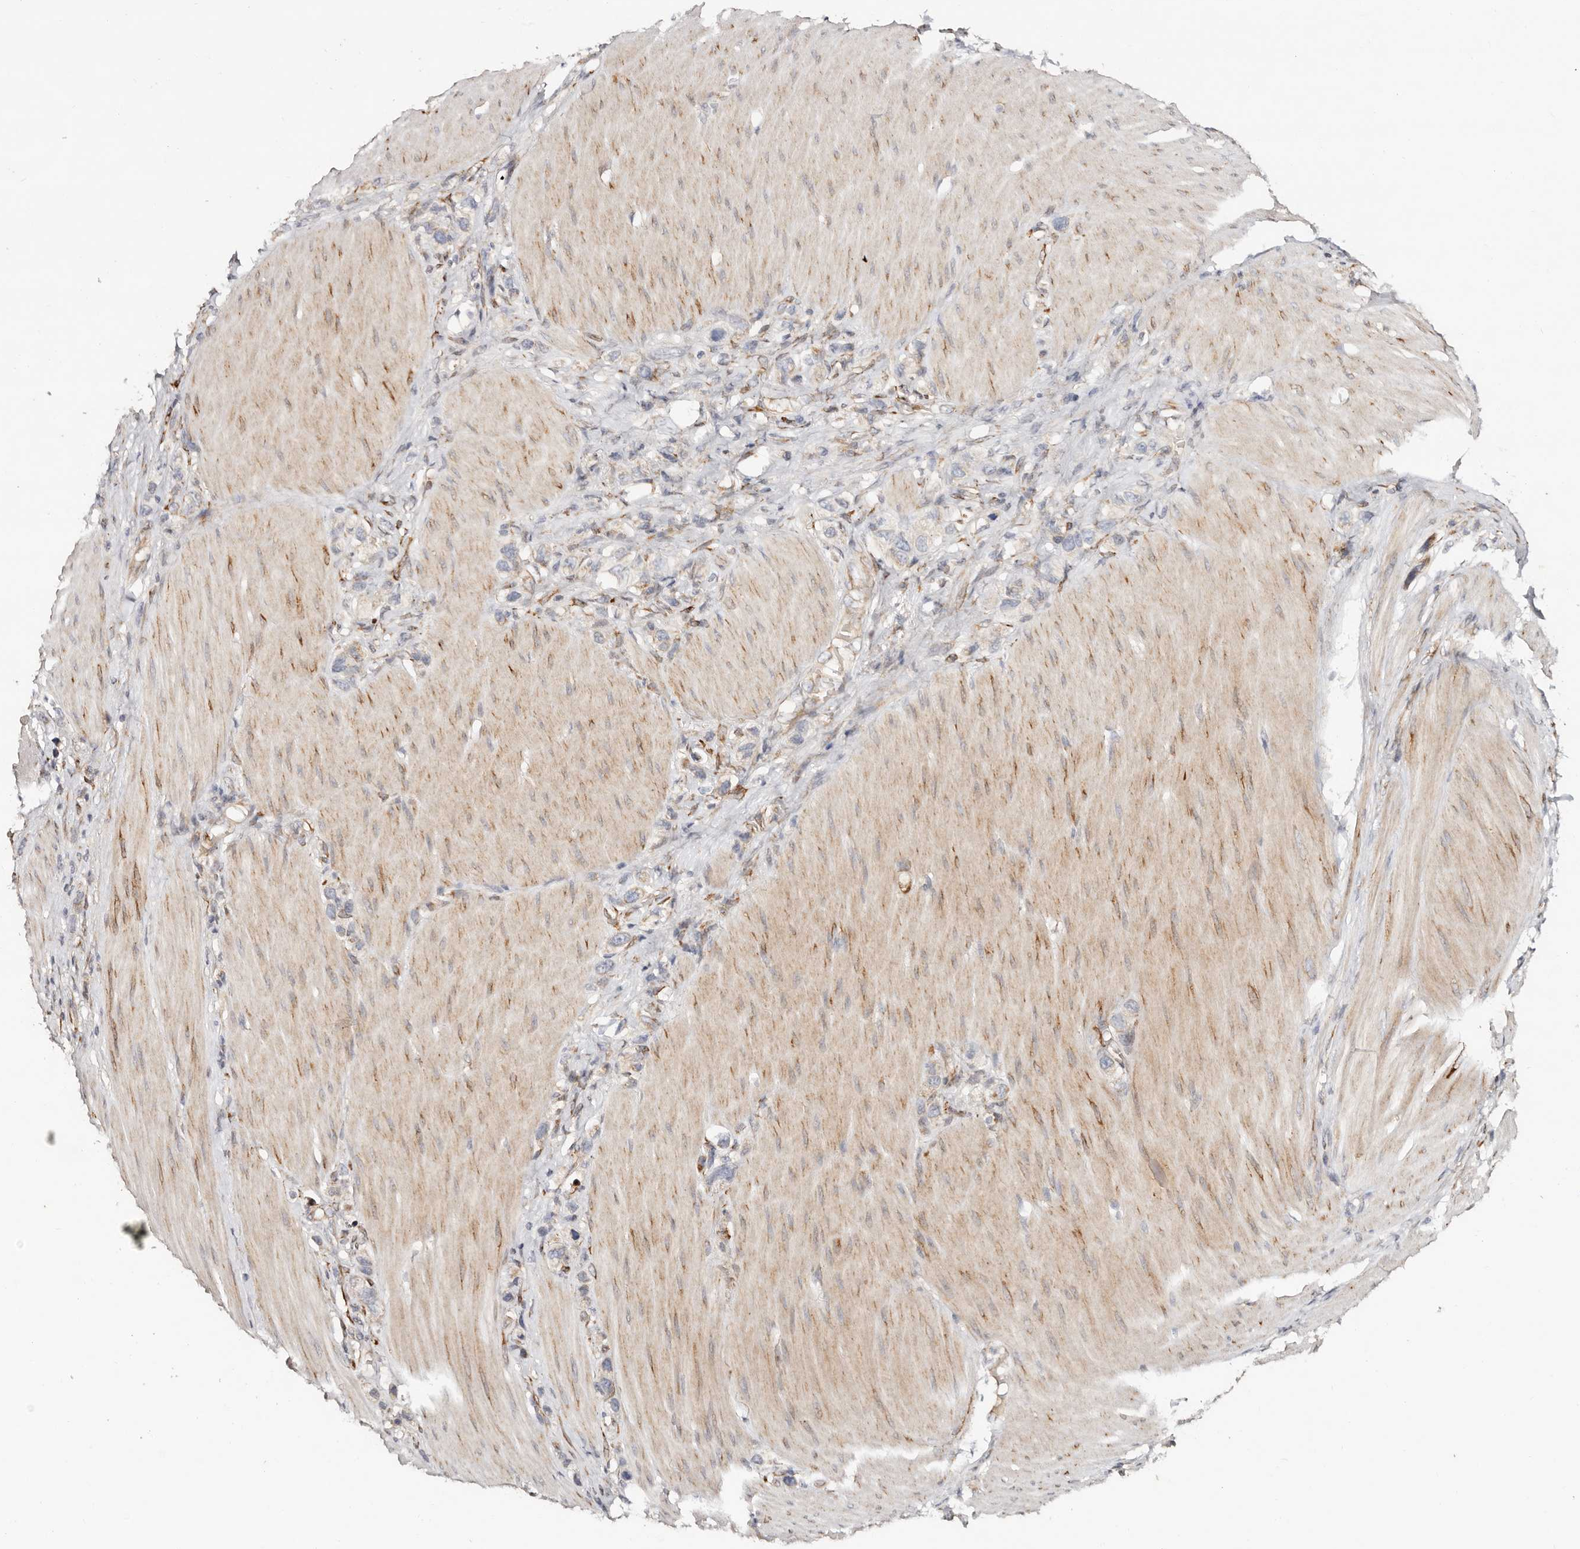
{"staining": {"intensity": "negative", "quantity": "none", "location": "none"}, "tissue": "stomach cancer", "cell_type": "Tumor cells", "image_type": "cancer", "snomed": [{"axis": "morphology", "description": "Adenocarcinoma, NOS"}, {"axis": "topography", "description": "Stomach"}], "caption": "DAB immunohistochemical staining of stomach cancer (adenocarcinoma) displays no significant staining in tumor cells.", "gene": "SERPINH1", "patient": {"sex": "female", "age": 65}}